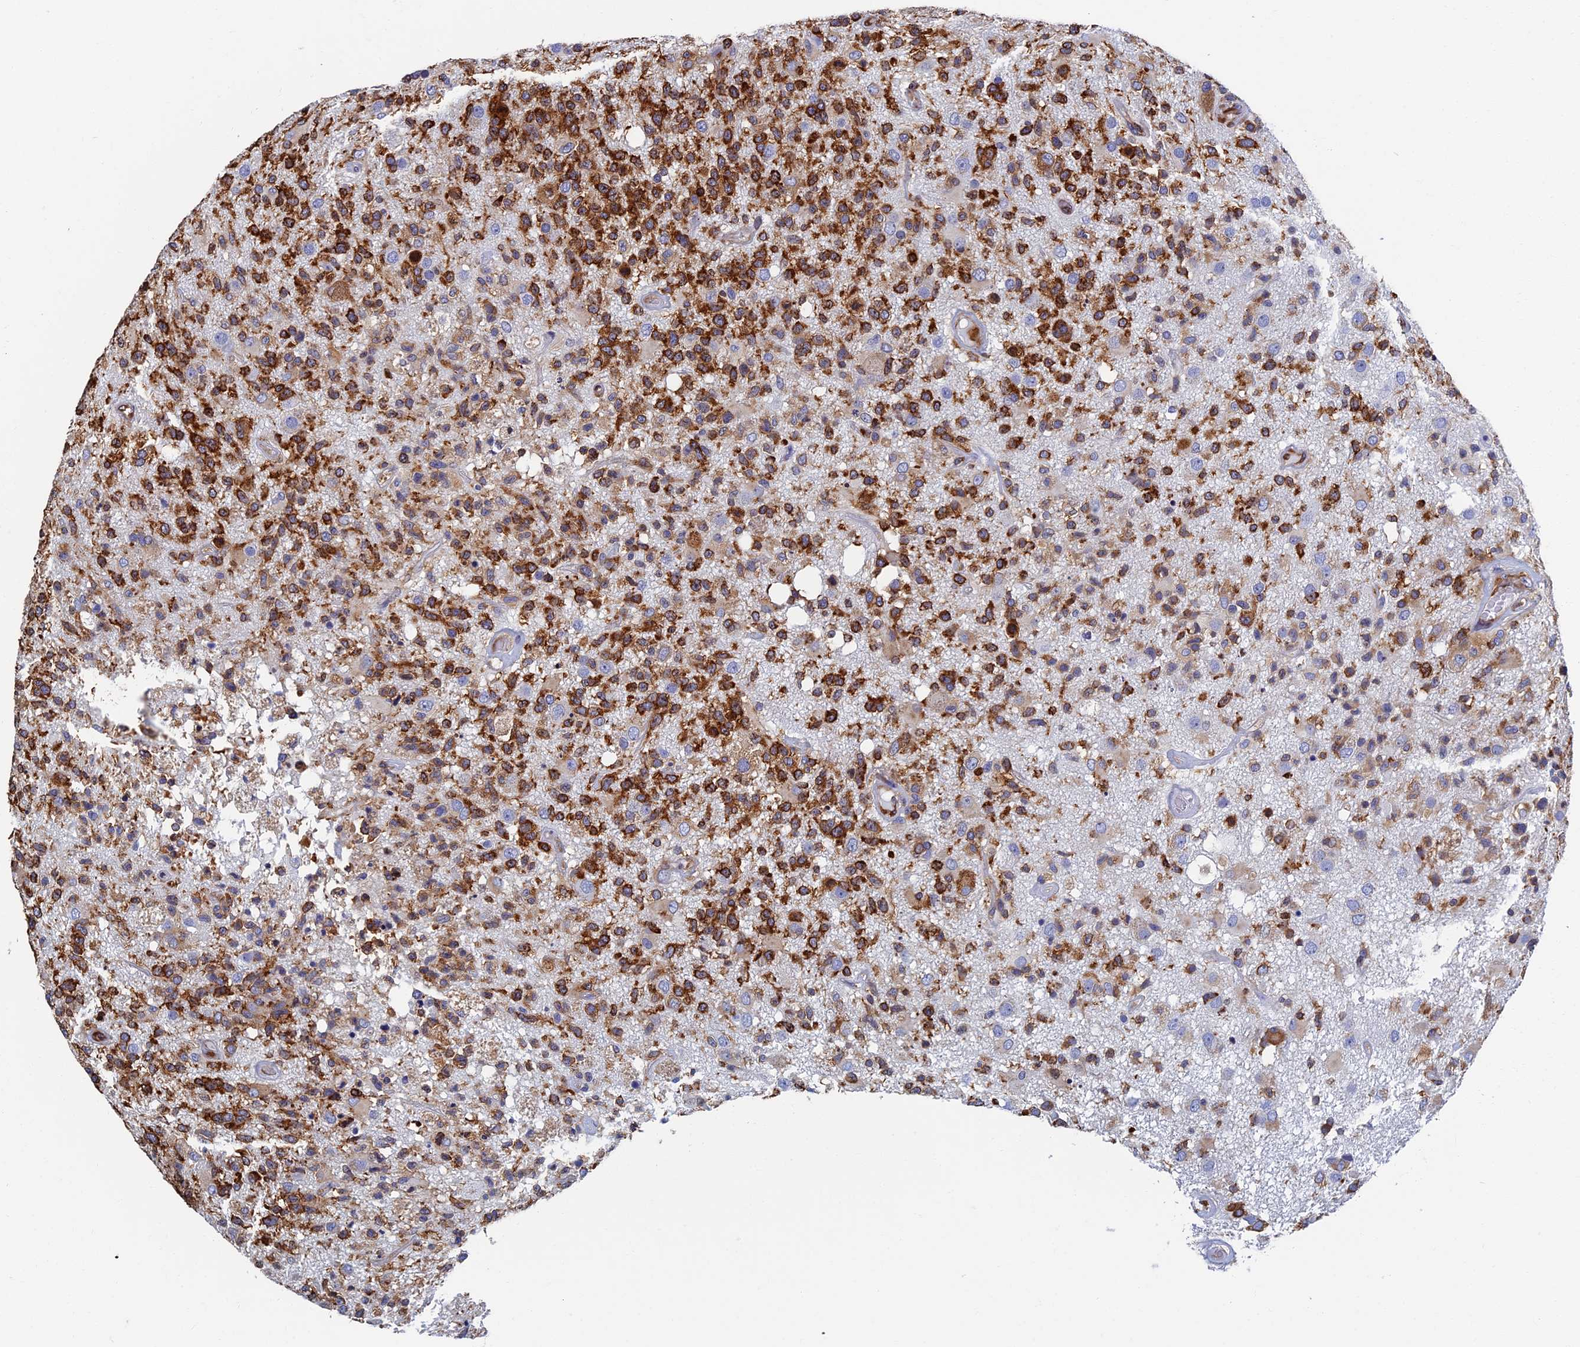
{"staining": {"intensity": "strong", "quantity": "25%-75%", "location": "cytoplasmic/membranous"}, "tissue": "glioma", "cell_type": "Tumor cells", "image_type": "cancer", "snomed": [{"axis": "morphology", "description": "Glioma, malignant, High grade"}, {"axis": "morphology", "description": "Glioblastoma, NOS"}, {"axis": "topography", "description": "Brain"}], "caption": "The image demonstrates a brown stain indicating the presence of a protein in the cytoplasmic/membranous of tumor cells in glioblastoma.", "gene": "YBX1", "patient": {"sex": "male", "age": 60}}